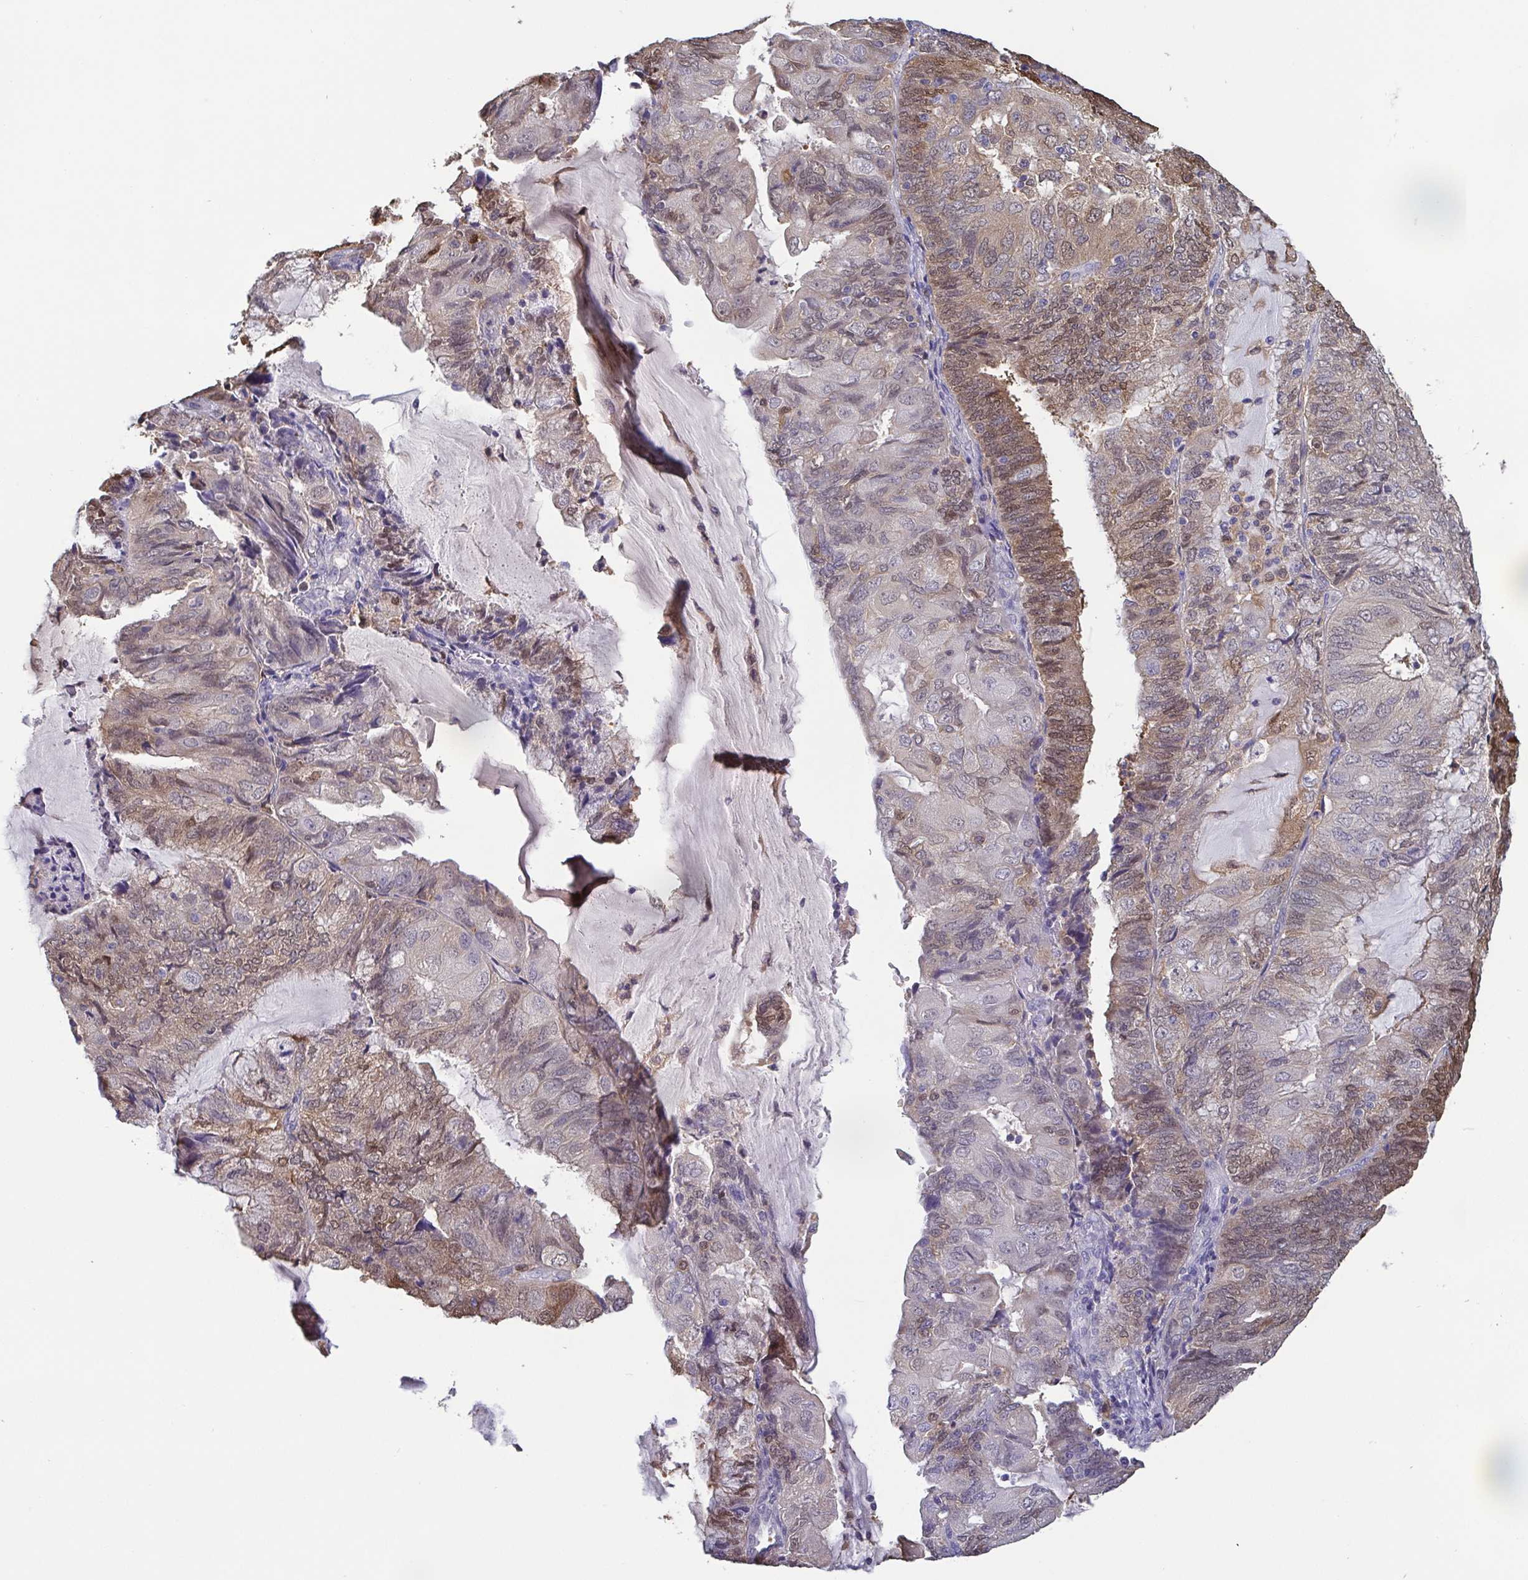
{"staining": {"intensity": "moderate", "quantity": "25%-75%", "location": "cytoplasmic/membranous,nuclear"}, "tissue": "endometrial cancer", "cell_type": "Tumor cells", "image_type": "cancer", "snomed": [{"axis": "morphology", "description": "Adenocarcinoma, NOS"}, {"axis": "topography", "description": "Endometrium"}], "caption": "An image showing moderate cytoplasmic/membranous and nuclear positivity in approximately 25%-75% of tumor cells in endometrial adenocarcinoma, as visualized by brown immunohistochemical staining.", "gene": "IDH1", "patient": {"sex": "female", "age": 81}}